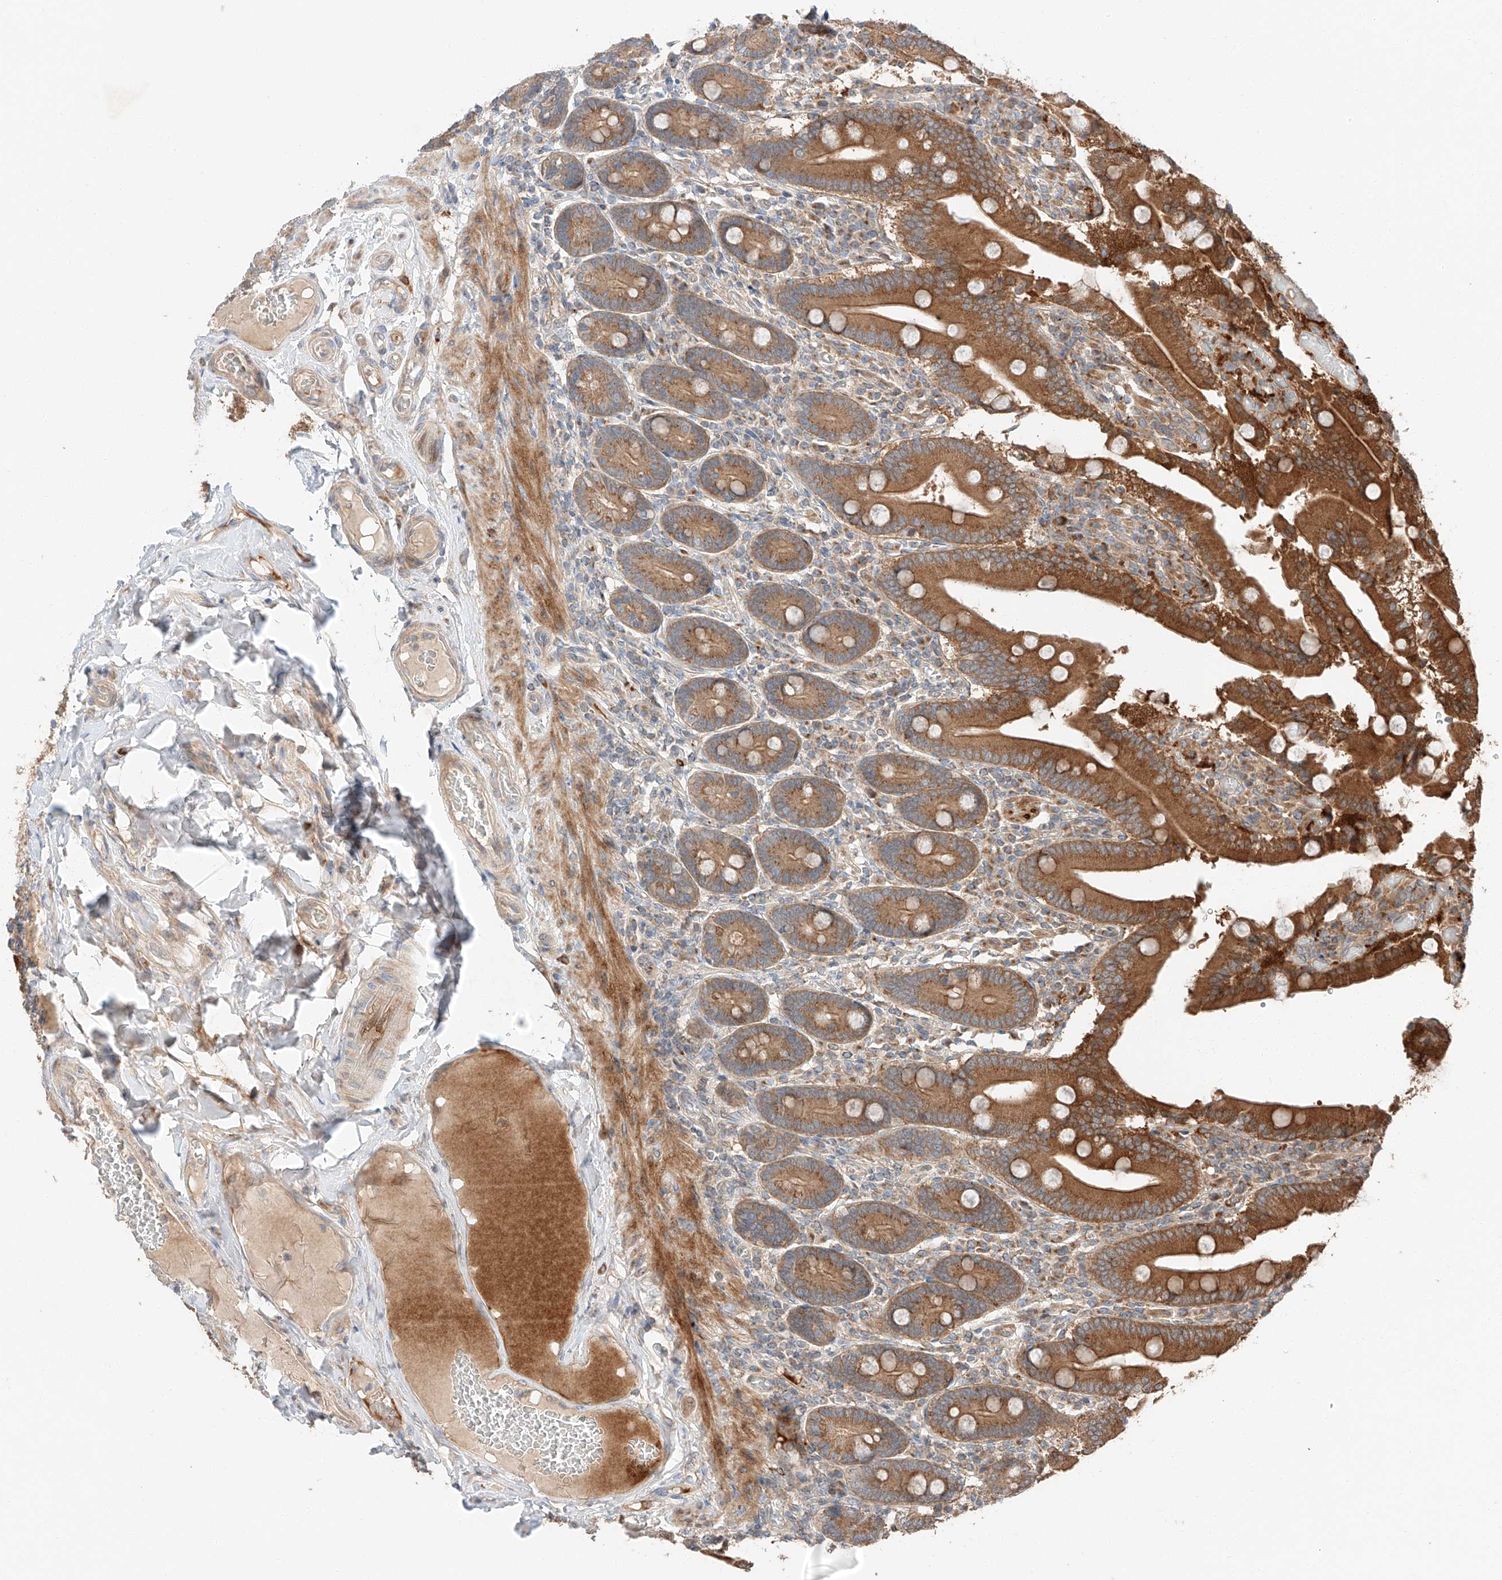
{"staining": {"intensity": "strong", "quantity": ">75%", "location": "cytoplasmic/membranous"}, "tissue": "duodenum", "cell_type": "Glandular cells", "image_type": "normal", "snomed": [{"axis": "morphology", "description": "Normal tissue, NOS"}, {"axis": "topography", "description": "Duodenum"}], "caption": "This is a photomicrograph of immunohistochemistry staining of normal duodenum, which shows strong staining in the cytoplasmic/membranous of glandular cells.", "gene": "XPNPEP1", "patient": {"sex": "female", "age": 62}}